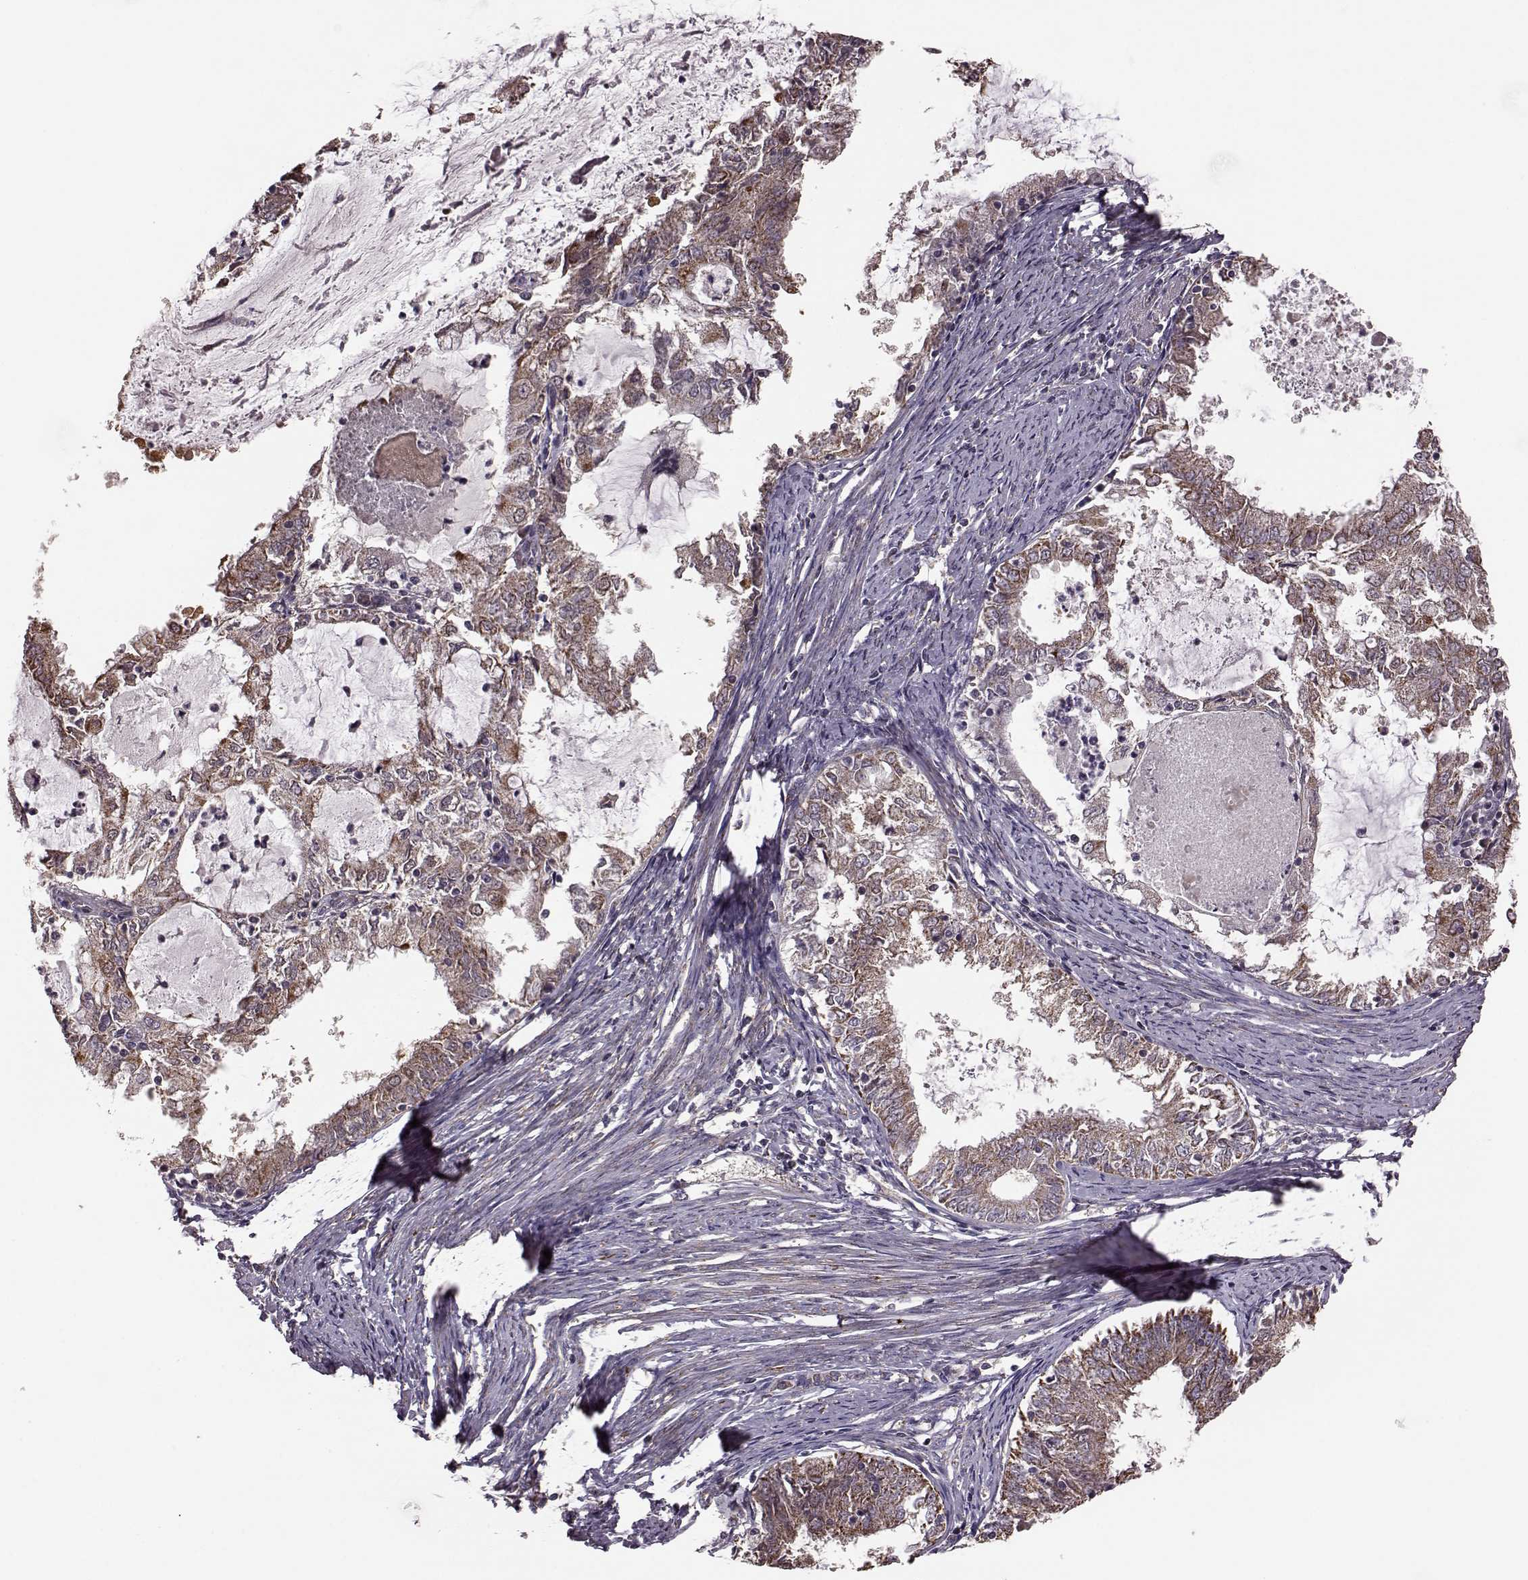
{"staining": {"intensity": "moderate", "quantity": ">75%", "location": "cytoplasmic/membranous"}, "tissue": "endometrial cancer", "cell_type": "Tumor cells", "image_type": "cancer", "snomed": [{"axis": "morphology", "description": "Adenocarcinoma, NOS"}, {"axis": "topography", "description": "Endometrium"}], "caption": "About >75% of tumor cells in human endometrial cancer (adenocarcinoma) exhibit moderate cytoplasmic/membranous protein positivity as visualized by brown immunohistochemical staining.", "gene": "PUDP", "patient": {"sex": "female", "age": 57}}